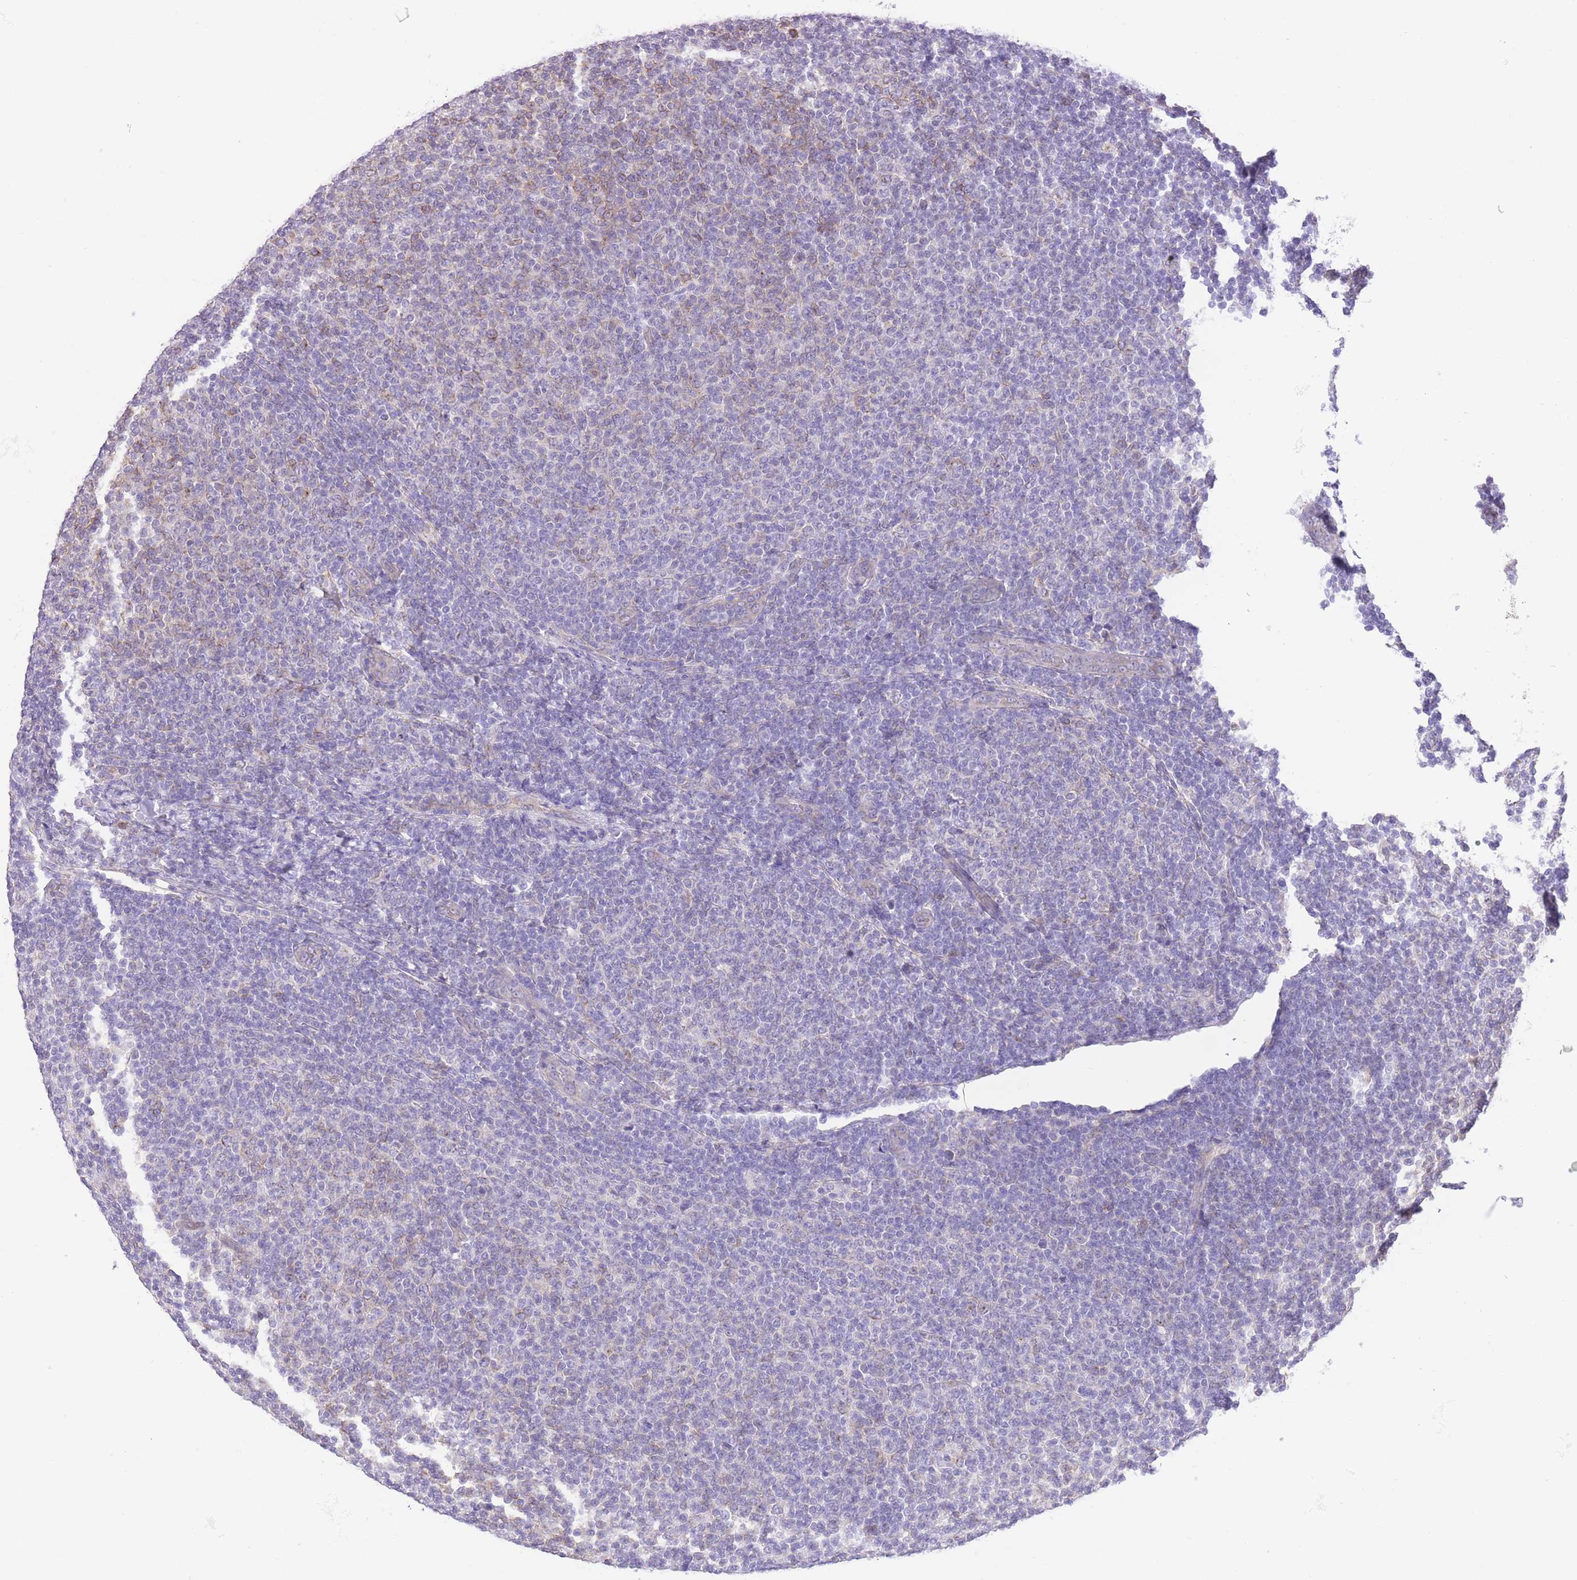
{"staining": {"intensity": "negative", "quantity": "none", "location": "none"}, "tissue": "lymphoma", "cell_type": "Tumor cells", "image_type": "cancer", "snomed": [{"axis": "morphology", "description": "Malignant lymphoma, non-Hodgkin's type, Low grade"}, {"axis": "topography", "description": "Lymph node"}], "caption": "The photomicrograph shows no significant expression in tumor cells of lymphoma.", "gene": "RHOU", "patient": {"sex": "male", "age": 66}}